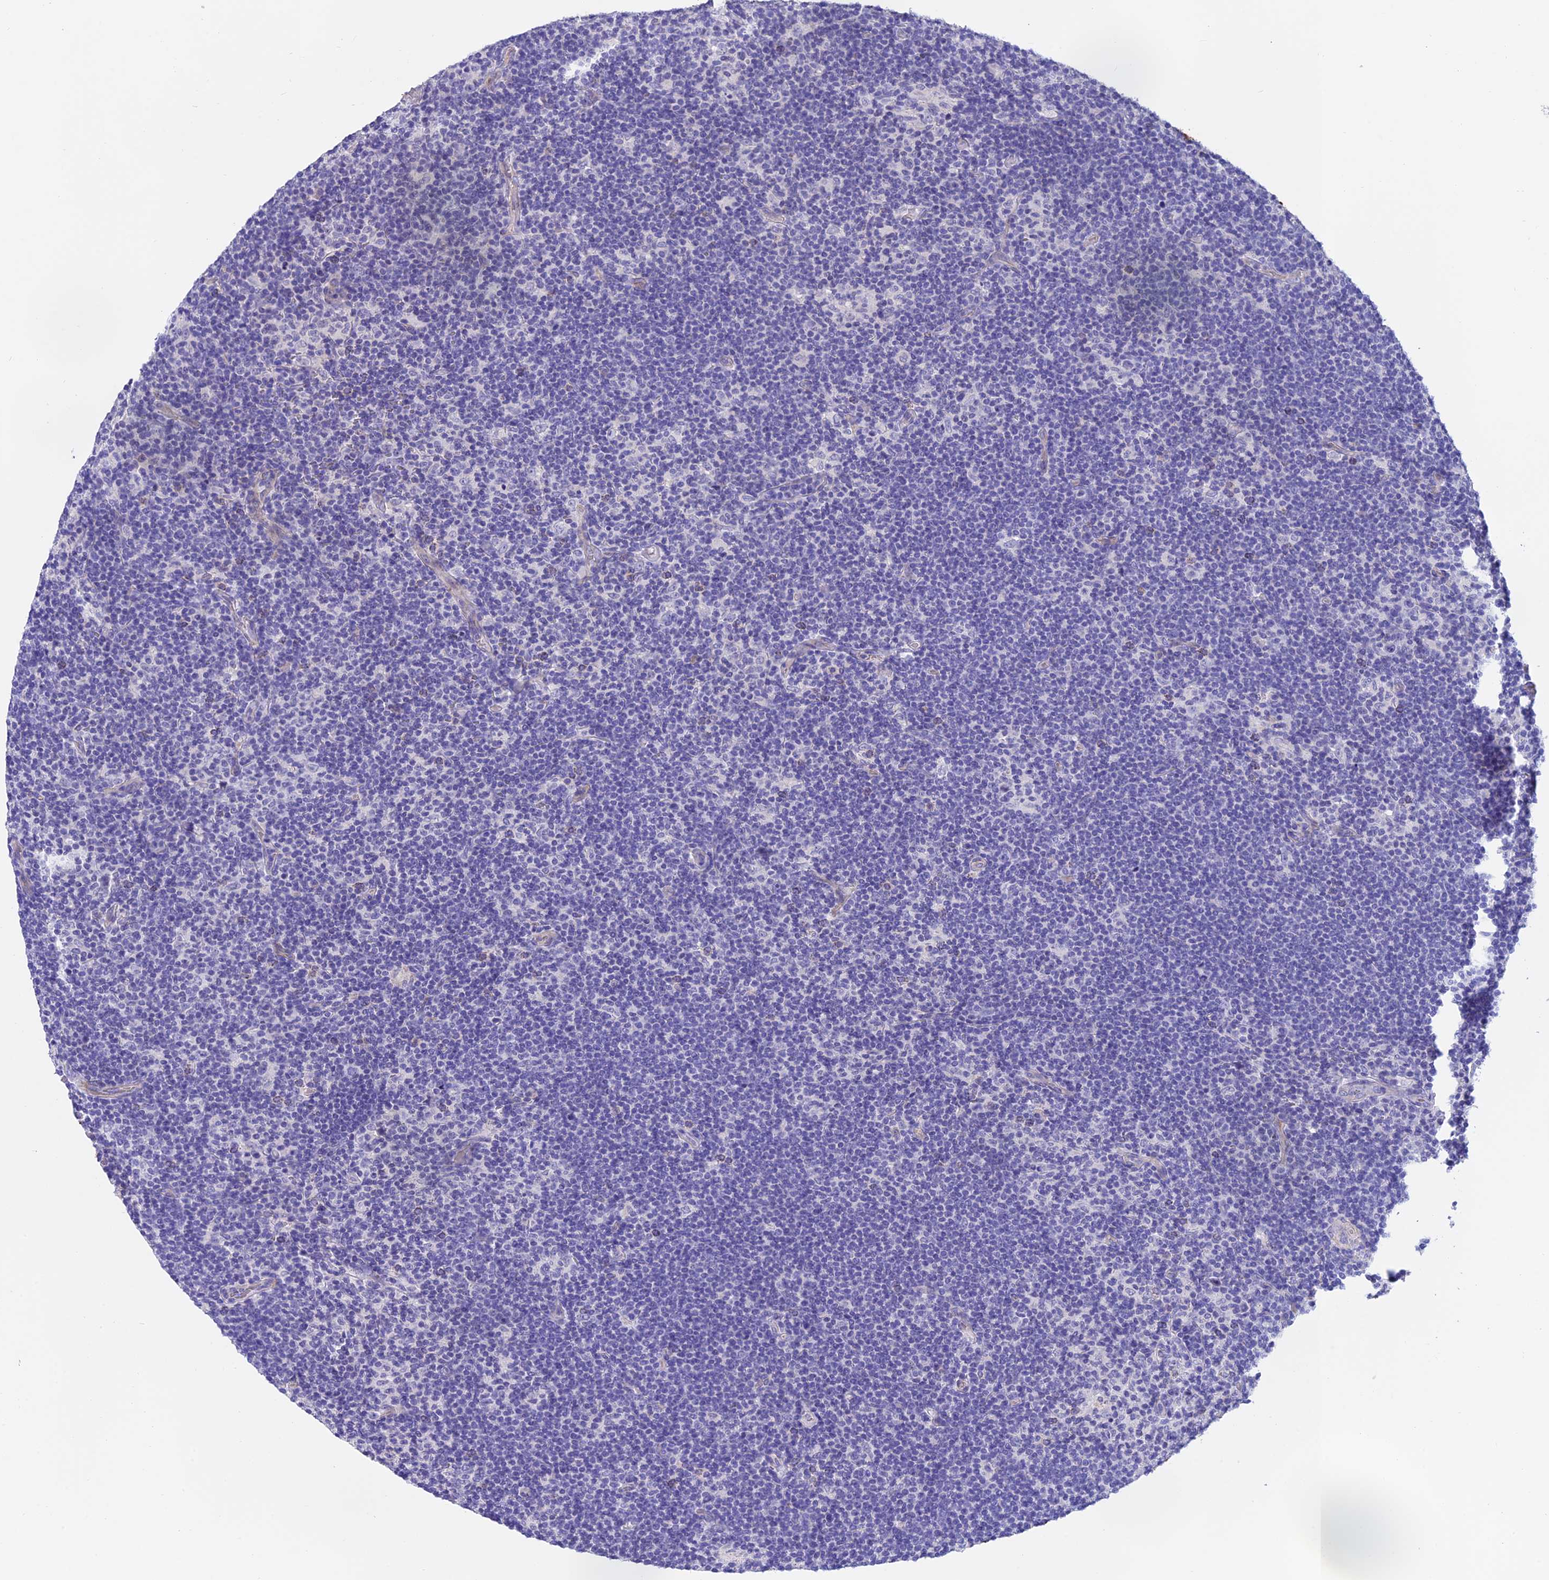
{"staining": {"intensity": "negative", "quantity": "none", "location": "none"}, "tissue": "lymphoma", "cell_type": "Tumor cells", "image_type": "cancer", "snomed": [{"axis": "morphology", "description": "Hodgkin's disease, NOS"}, {"axis": "topography", "description": "Lymph node"}], "caption": "Lymphoma was stained to show a protein in brown. There is no significant expression in tumor cells.", "gene": "C17orf67", "patient": {"sex": "female", "age": 57}}